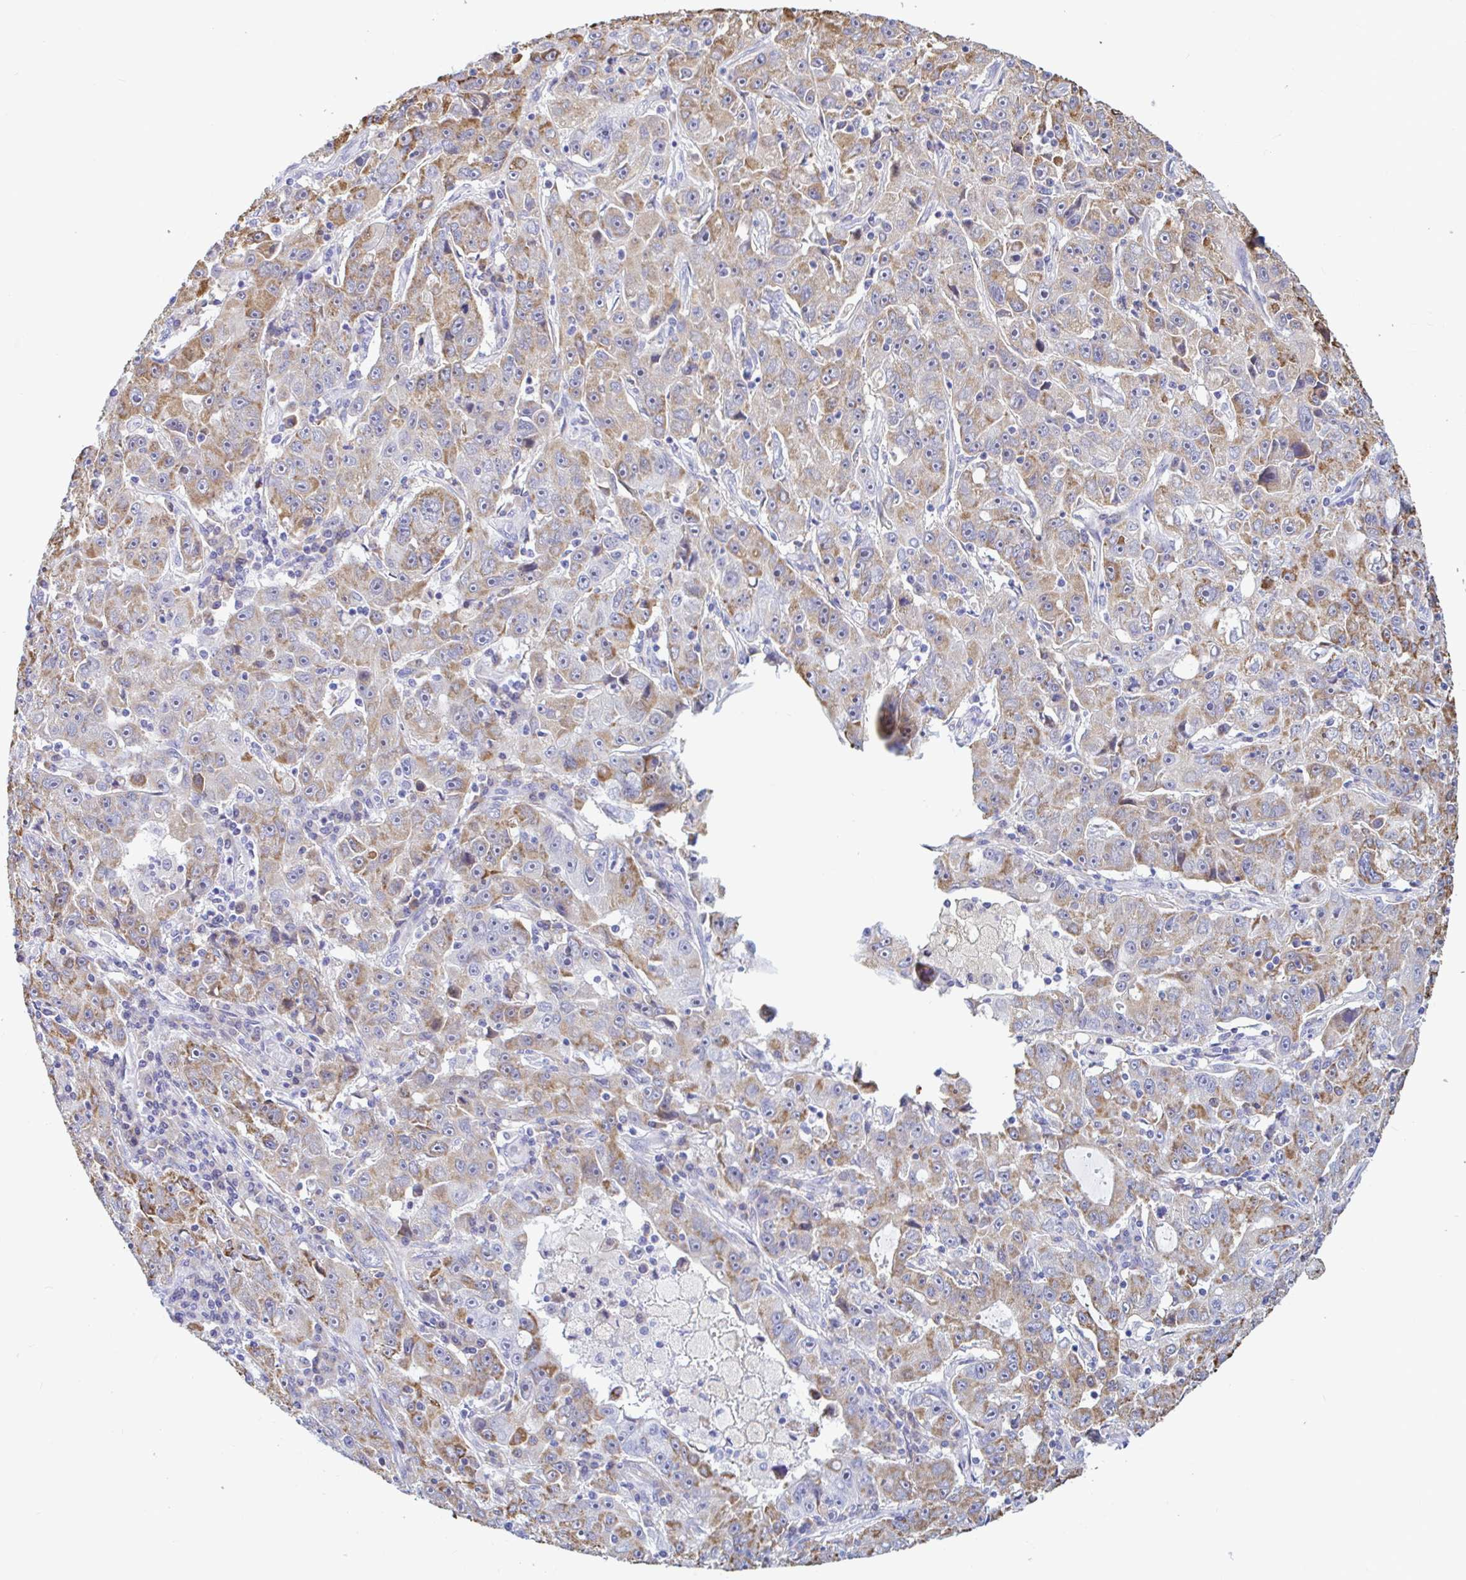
{"staining": {"intensity": "moderate", "quantity": "25%-75%", "location": "cytoplasmic/membranous"}, "tissue": "lung cancer", "cell_type": "Tumor cells", "image_type": "cancer", "snomed": [{"axis": "morphology", "description": "Normal morphology"}, {"axis": "morphology", "description": "Adenocarcinoma, NOS"}, {"axis": "topography", "description": "Lymph node"}, {"axis": "topography", "description": "Lung"}], "caption": "Protein staining displays moderate cytoplasmic/membranous expression in approximately 25%-75% of tumor cells in lung cancer (adenocarcinoma).", "gene": "NBPF3", "patient": {"sex": "female", "age": 57}}